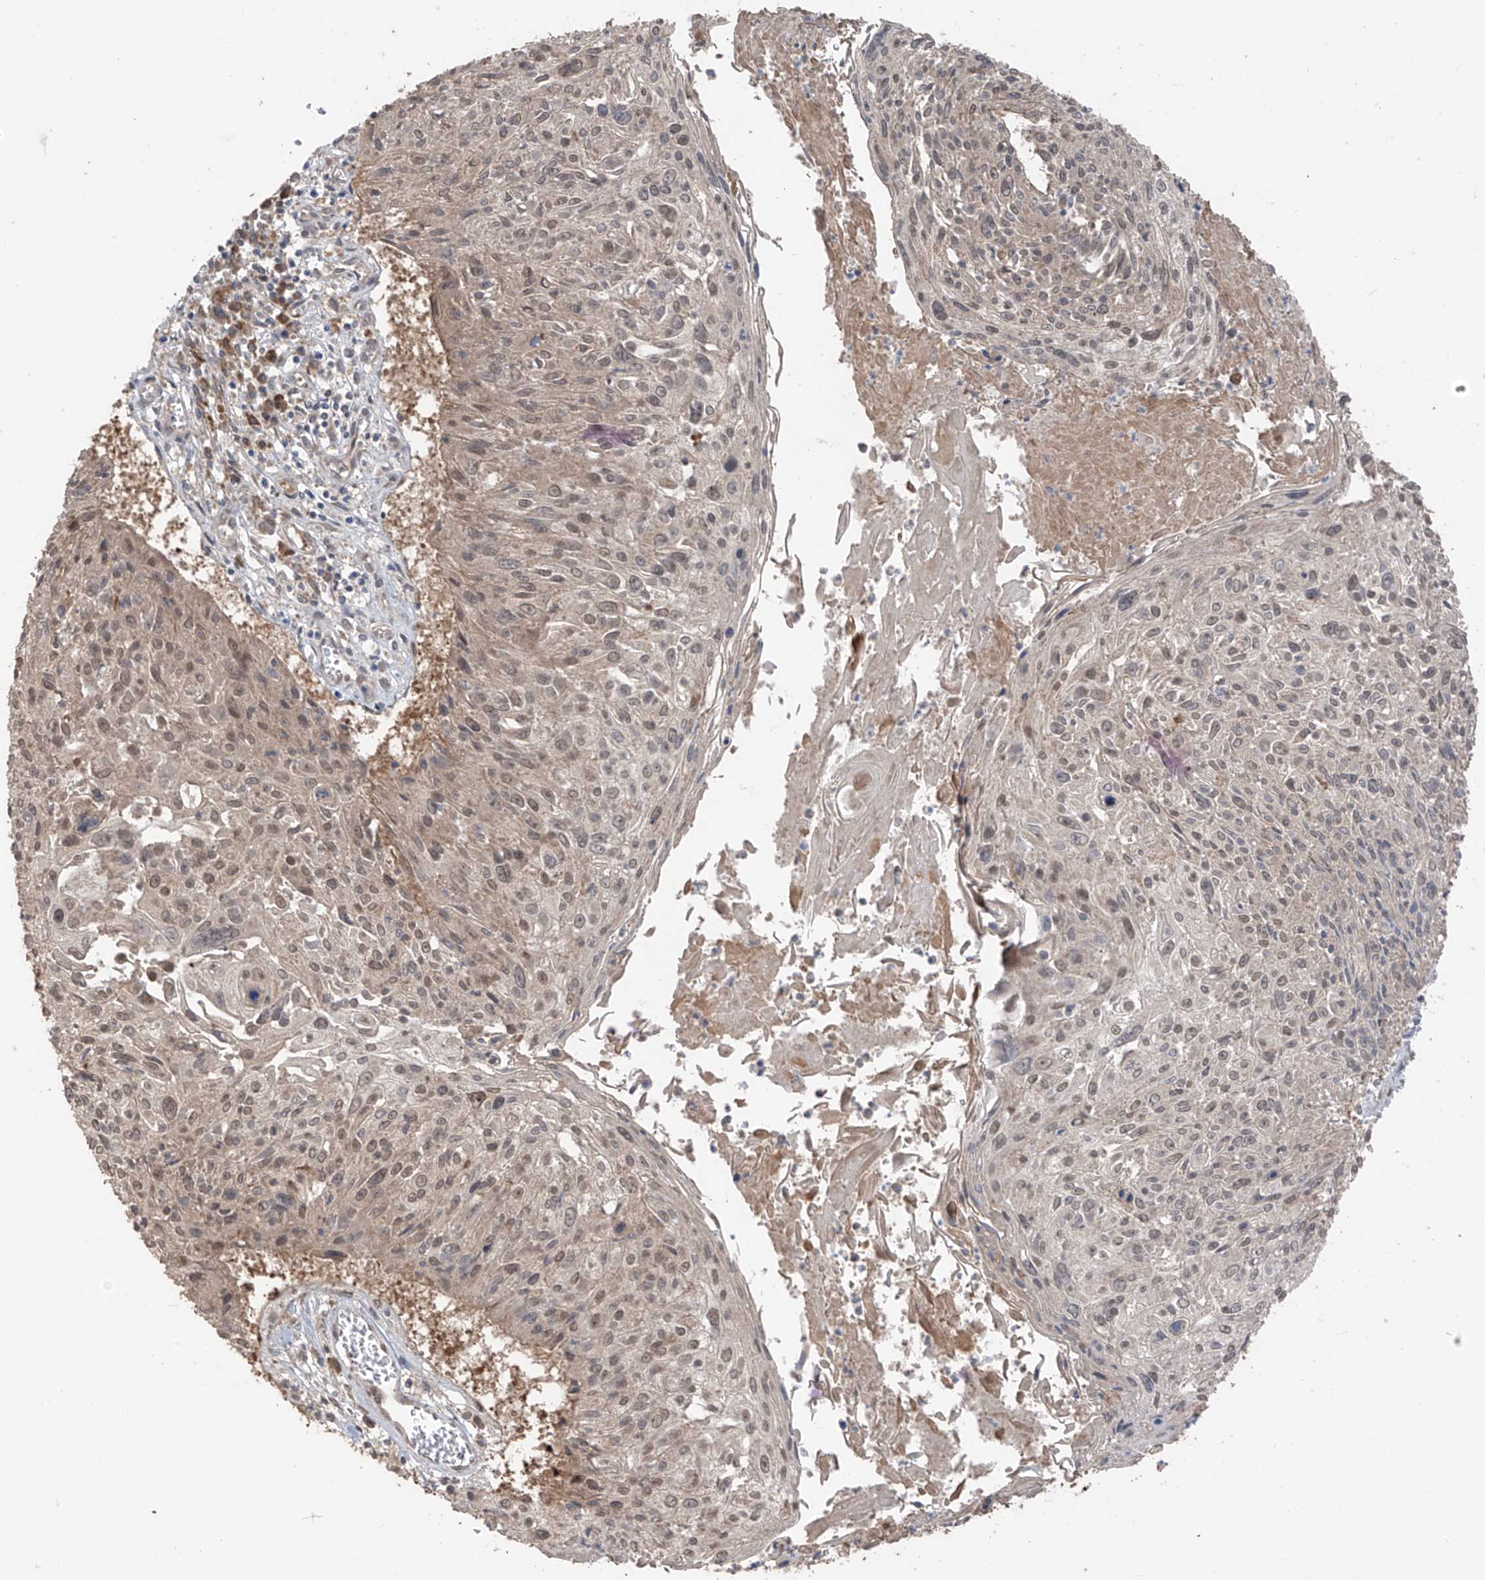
{"staining": {"intensity": "weak", "quantity": "25%-75%", "location": "nuclear"}, "tissue": "cervical cancer", "cell_type": "Tumor cells", "image_type": "cancer", "snomed": [{"axis": "morphology", "description": "Squamous cell carcinoma, NOS"}, {"axis": "topography", "description": "Cervix"}], "caption": "A low amount of weak nuclear expression is present in about 25%-75% of tumor cells in cervical cancer tissue. The staining is performed using DAB (3,3'-diaminobenzidine) brown chromogen to label protein expression. The nuclei are counter-stained blue using hematoxylin.", "gene": "COLGALT2", "patient": {"sex": "female", "age": 51}}